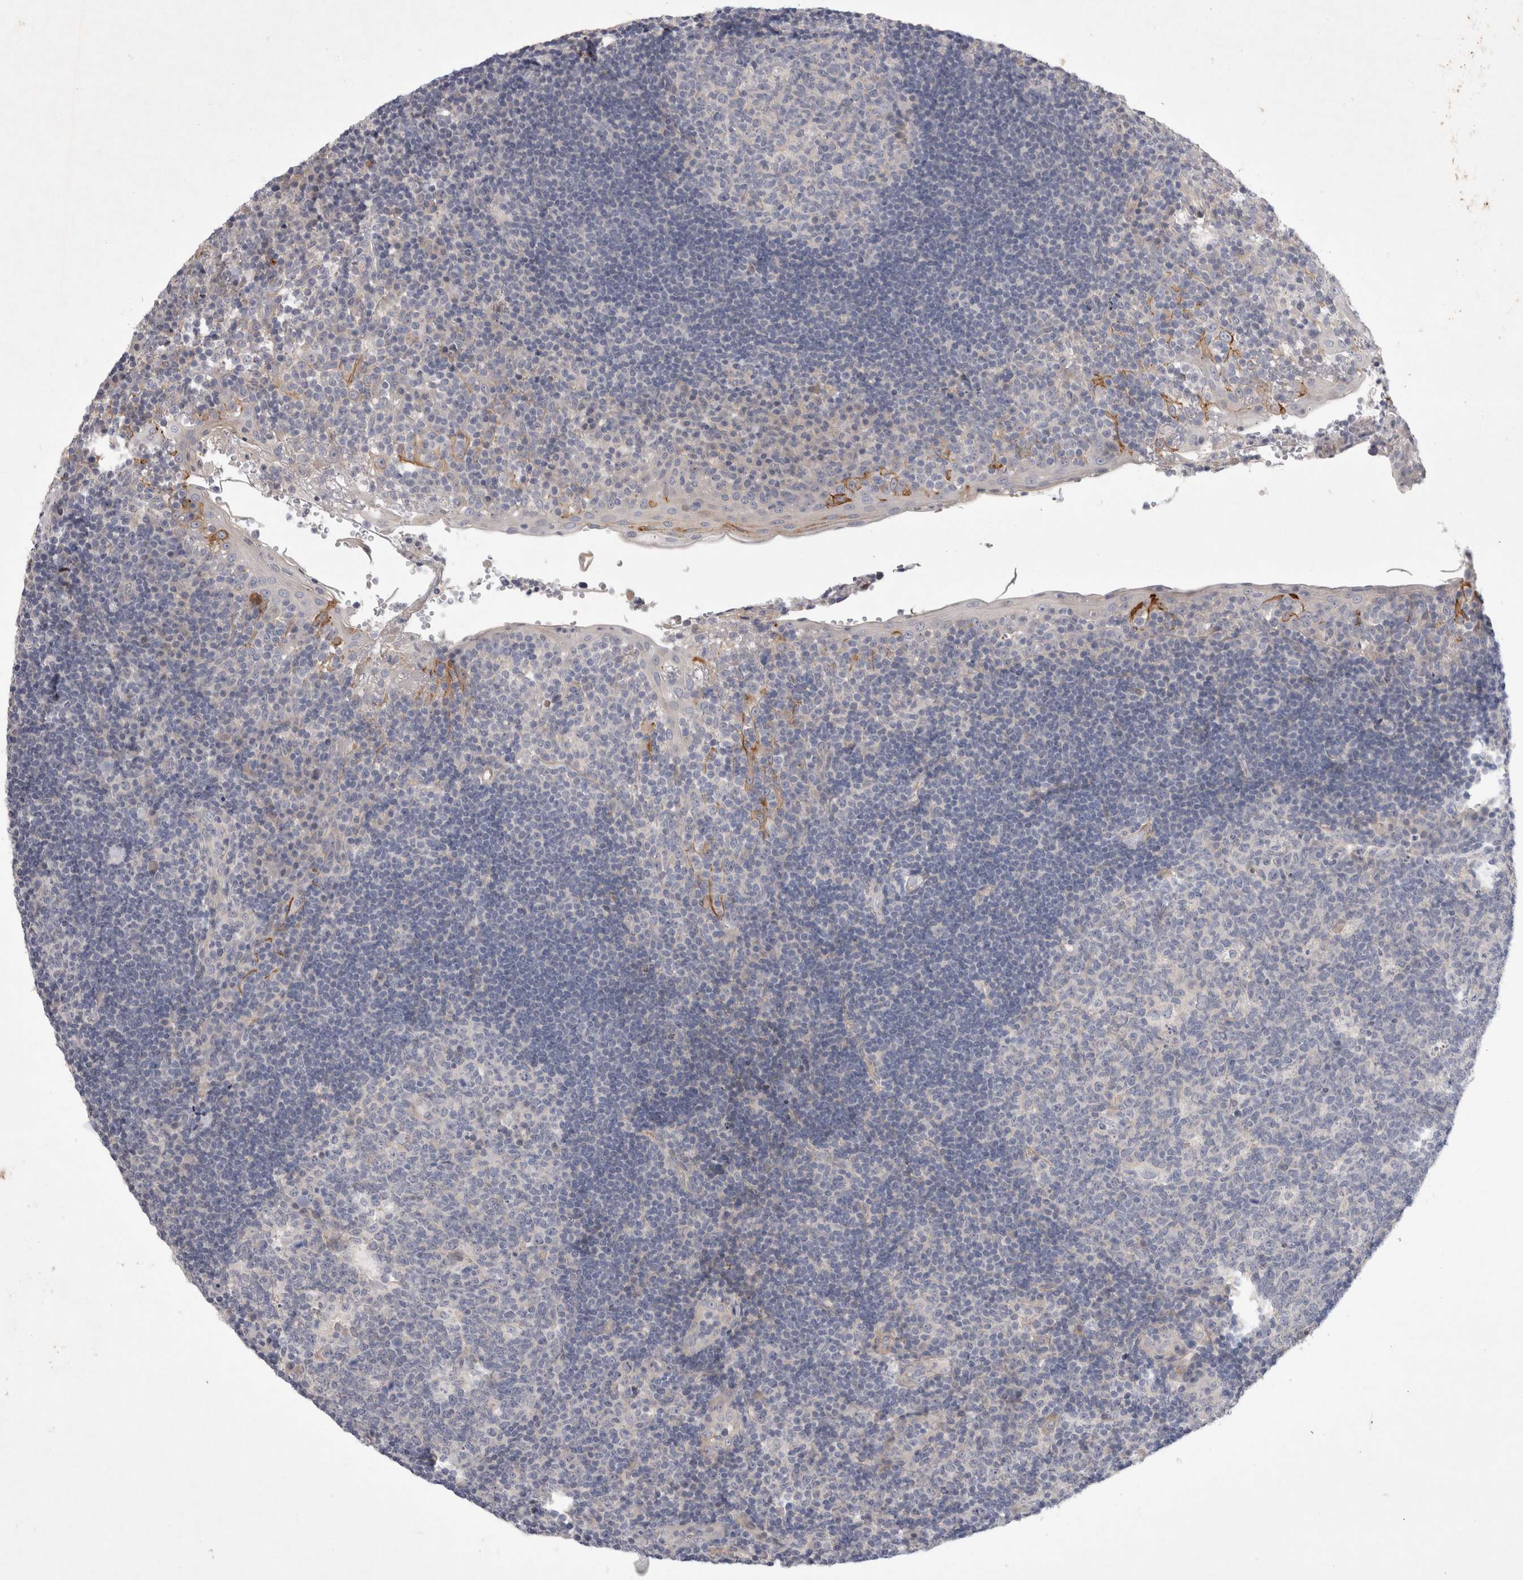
{"staining": {"intensity": "negative", "quantity": "none", "location": "none"}, "tissue": "tonsil", "cell_type": "Germinal center cells", "image_type": "normal", "snomed": [{"axis": "morphology", "description": "Normal tissue, NOS"}, {"axis": "topography", "description": "Tonsil"}], "caption": "IHC micrograph of normal tonsil: tonsil stained with DAB (3,3'-diaminobenzidine) demonstrates no significant protein expression in germinal center cells. Brightfield microscopy of immunohistochemistry stained with DAB (3,3'-diaminobenzidine) (brown) and hematoxylin (blue), captured at high magnification.", "gene": "BZW2", "patient": {"sex": "female", "age": 40}}